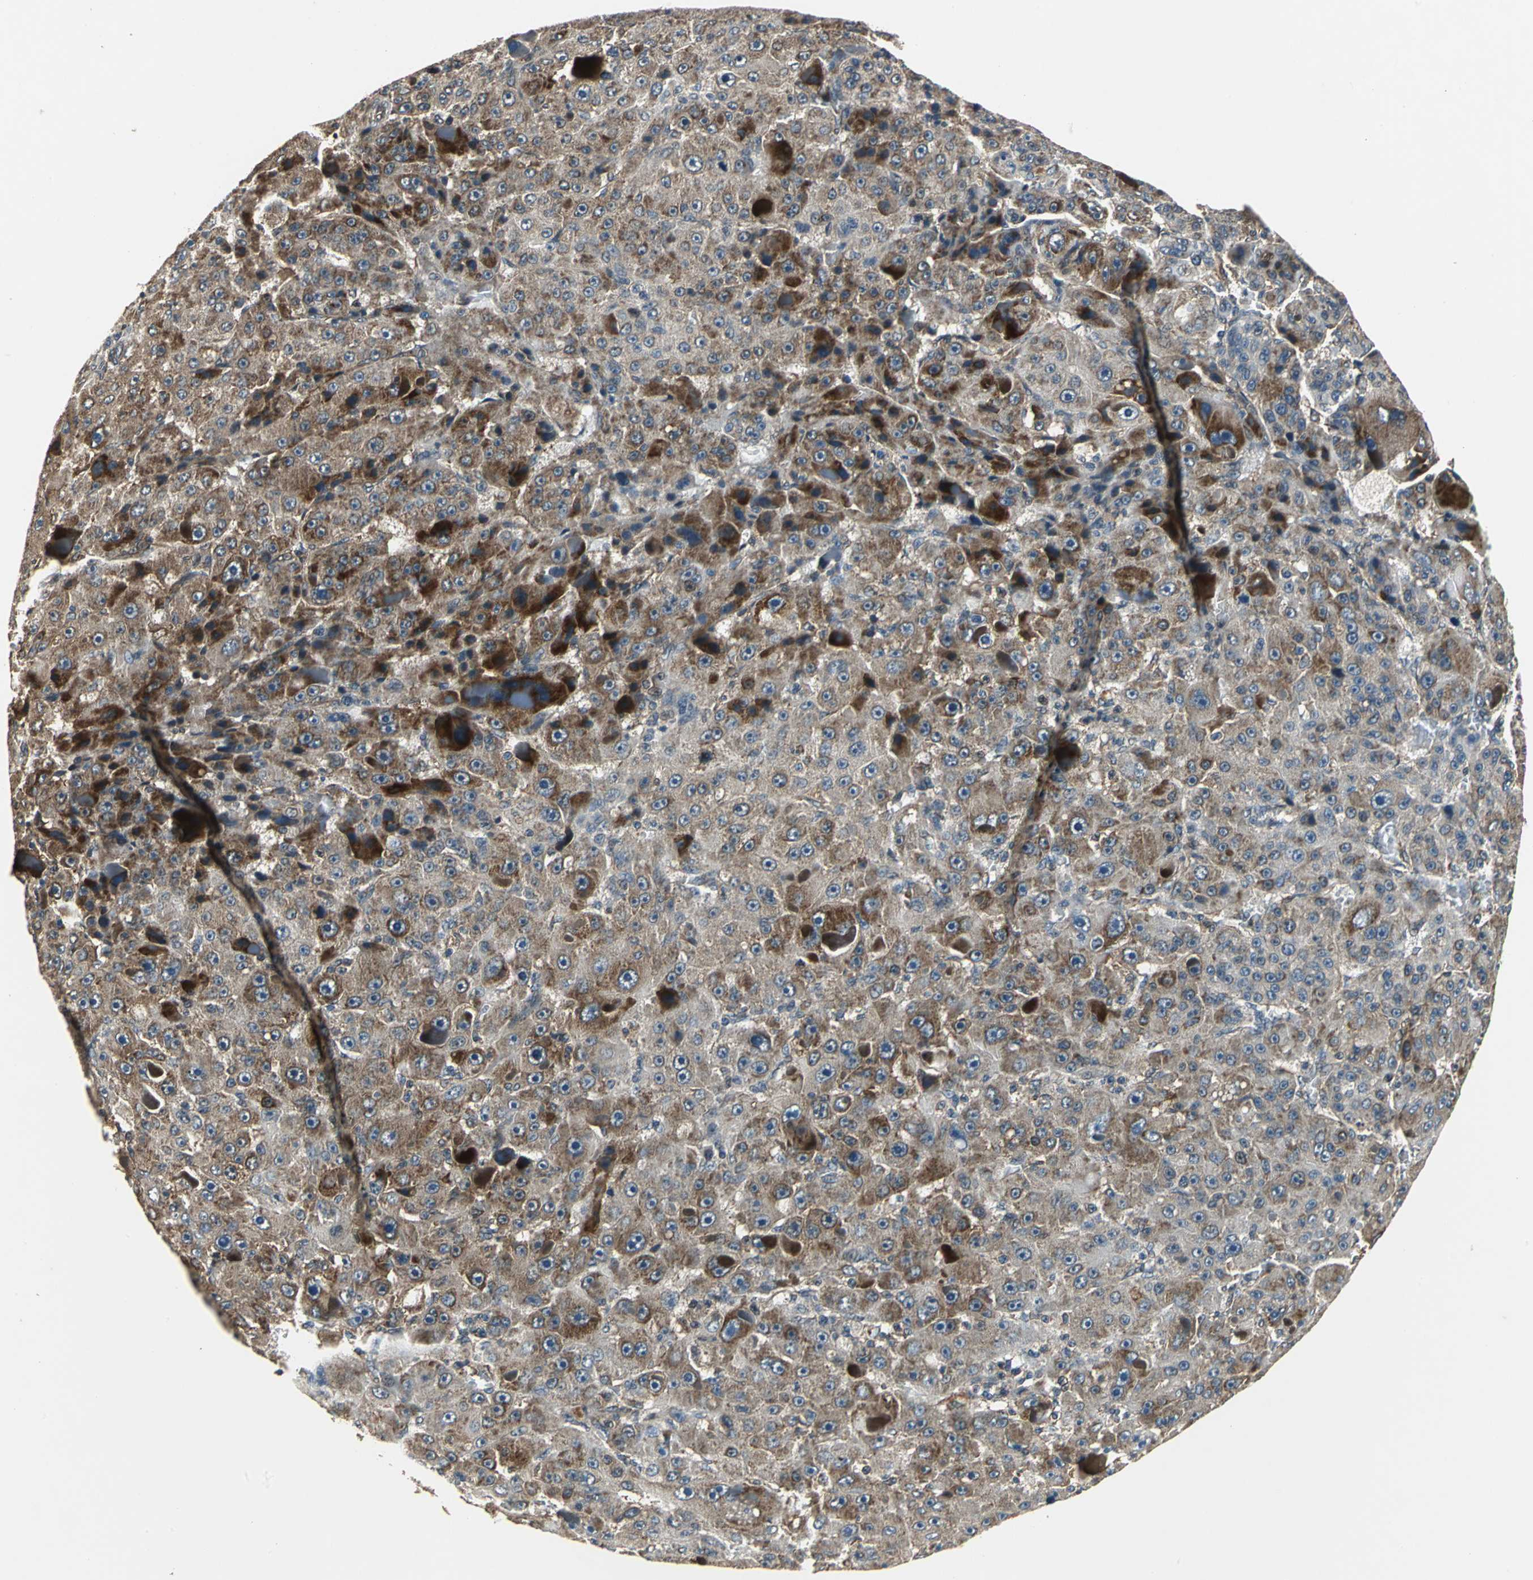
{"staining": {"intensity": "moderate", "quantity": ">75%", "location": "cytoplasmic/membranous"}, "tissue": "liver cancer", "cell_type": "Tumor cells", "image_type": "cancer", "snomed": [{"axis": "morphology", "description": "Carcinoma, Hepatocellular, NOS"}, {"axis": "topography", "description": "Liver"}], "caption": "This is an image of immunohistochemistry (IHC) staining of liver cancer, which shows moderate staining in the cytoplasmic/membranous of tumor cells.", "gene": "EIF2B2", "patient": {"sex": "male", "age": 76}}